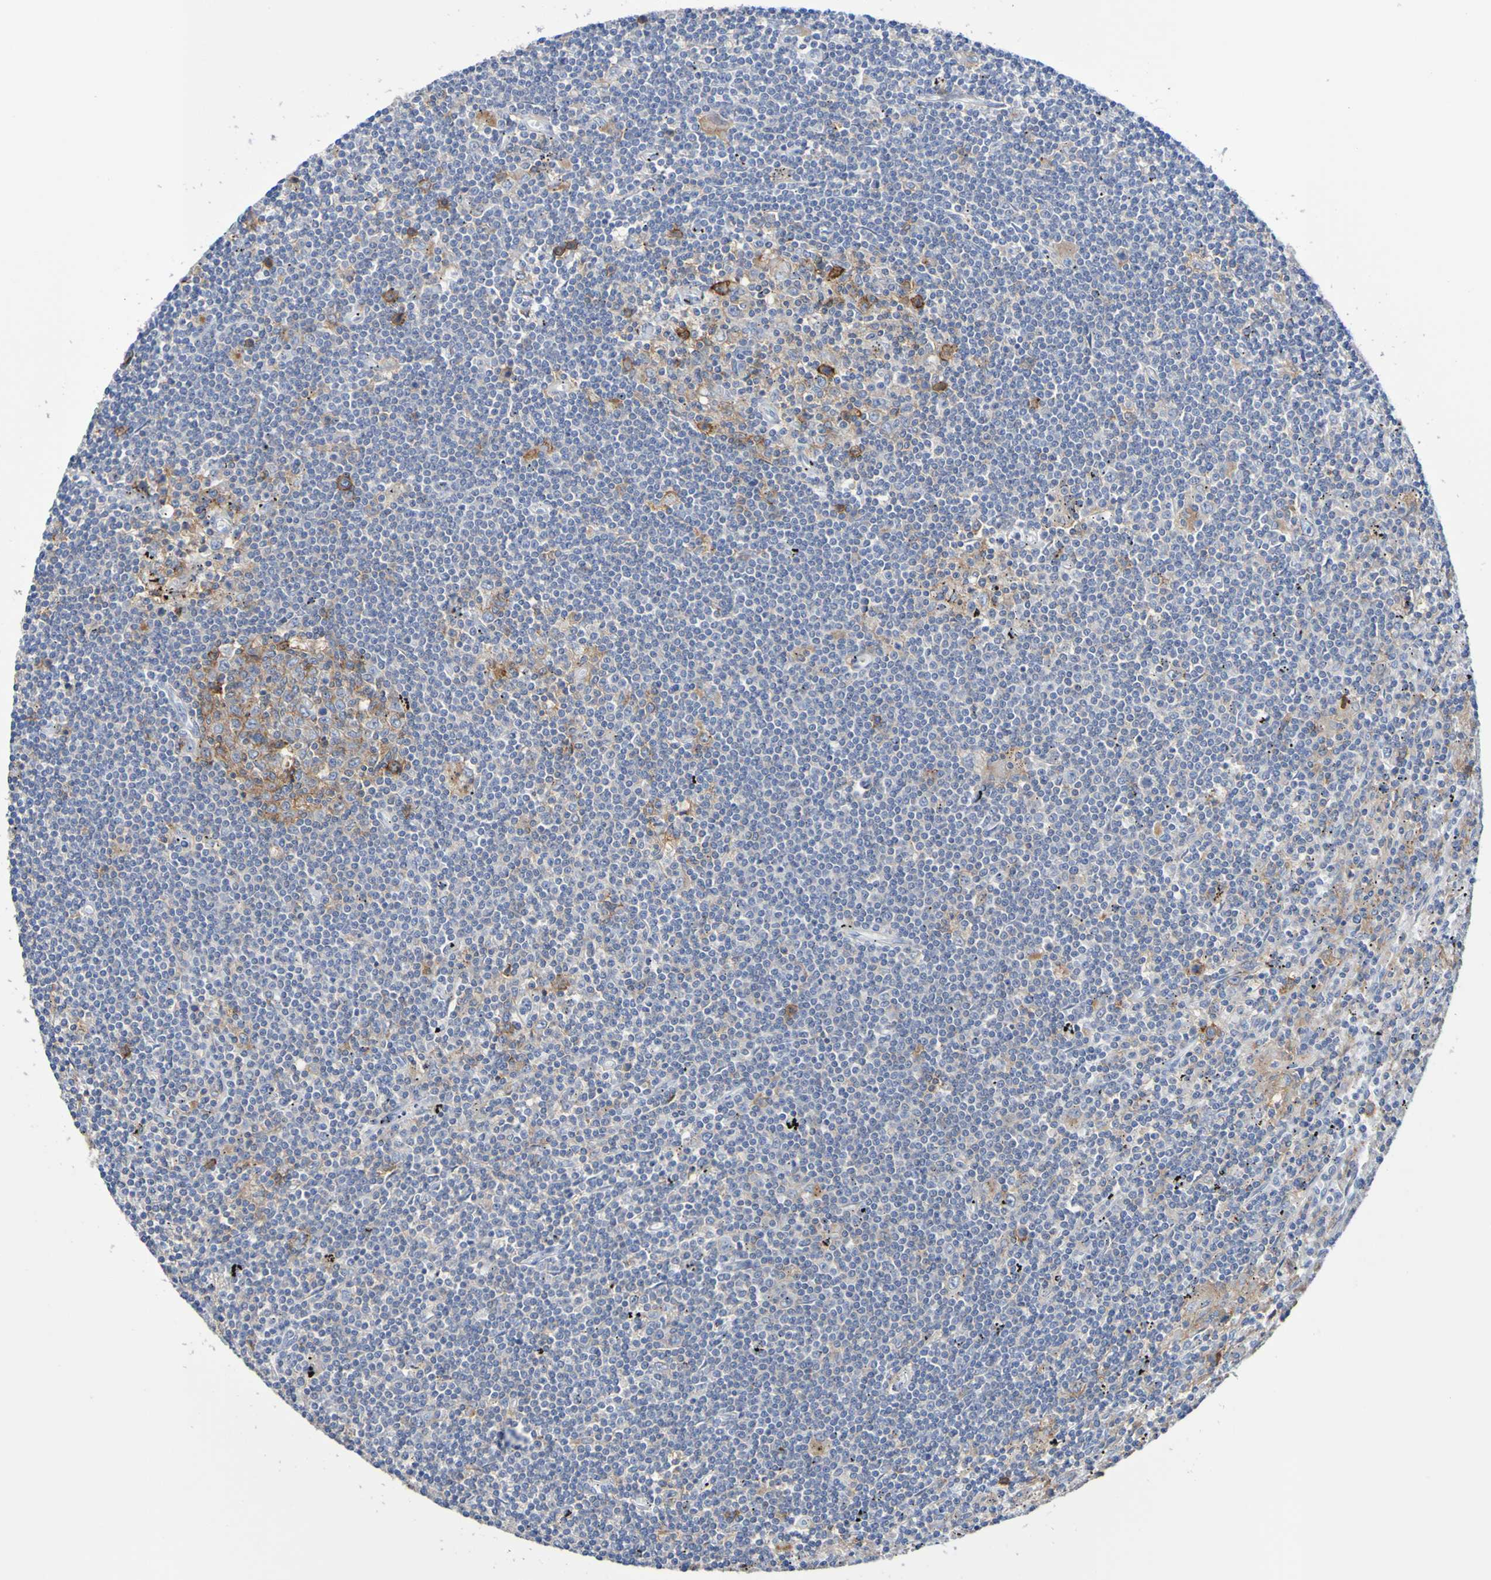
{"staining": {"intensity": "moderate", "quantity": "25%-75%", "location": "cytoplasmic/membranous"}, "tissue": "lymphoma", "cell_type": "Tumor cells", "image_type": "cancer", "snomed": [{"axis": "morphology", "description": "Malignant lymphoma, non-Hodgkin's type, Low grade"}, {"axis": "topography", "description": "Spleen"}], "caption": "A histopathology image of malignant lymphoma, non-Hodgkin's type (low-grade) stained for a protein shows moderate cytoplasmic/membranous brown staining in tumor cells.", "gene": "SLC3A2", "patient": {"sex": "male", "age": 76}}